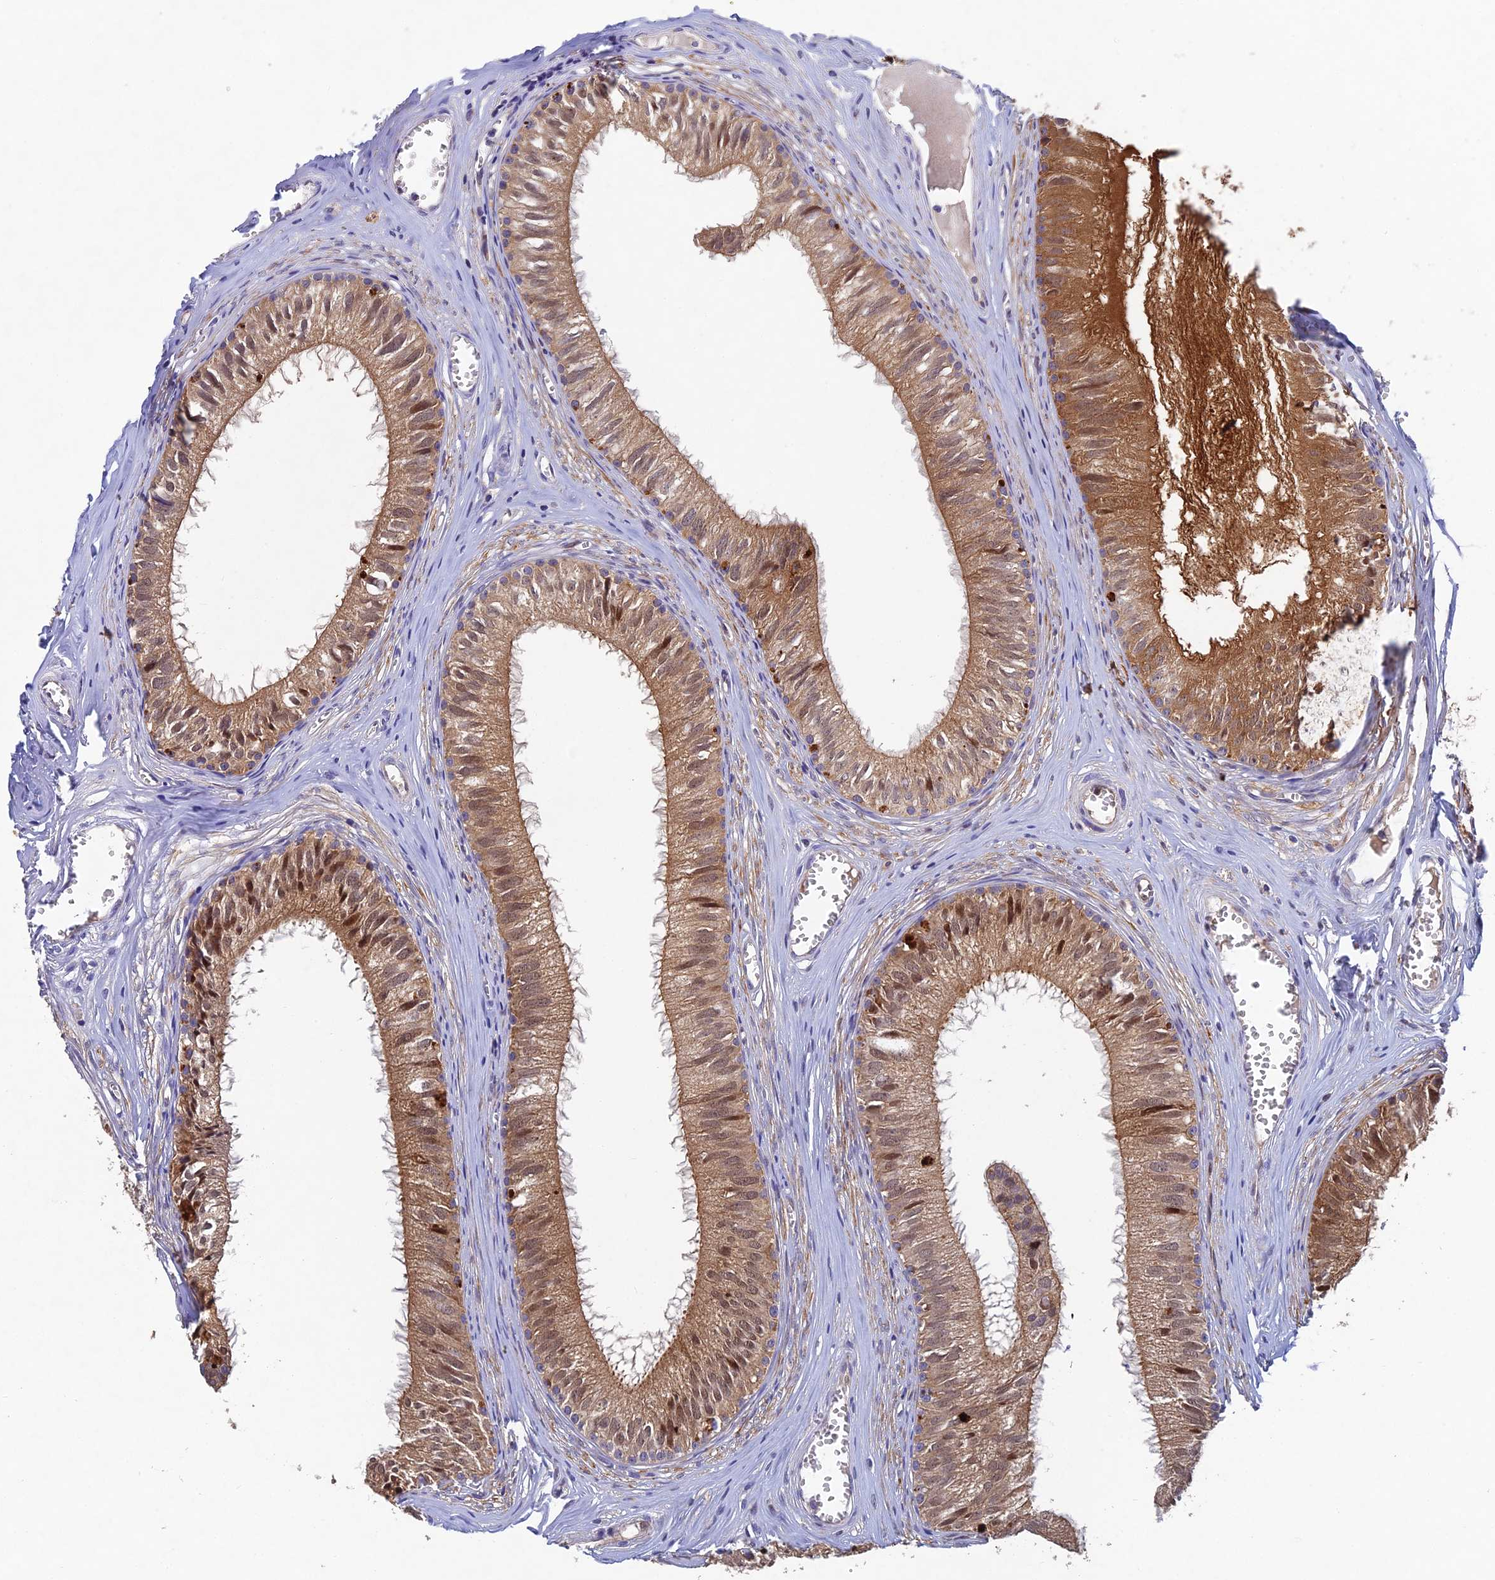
{"staining": {"intensity": "moderate", "quantity": "25%-75%", "location": "cytoplasmic/membranous,nuclear"}, "tissue": "epididymis", "cell_type": "Glandular cells", "image_type": "normal", "snomed": [{"axis": "morphology", "description": "Normal tissue, NOS"}, {"axis": "topography", "description": "Epididymis"}], "caption": "IHC (DAB) staining of unremarkable epididymis shows moderate cytoplasmic/membranous,nuclear protein staining in approximately 25%-75% of glandular cells.", "gene": "NSMCE1", "patient": {"sex": "male", "age": 36}}